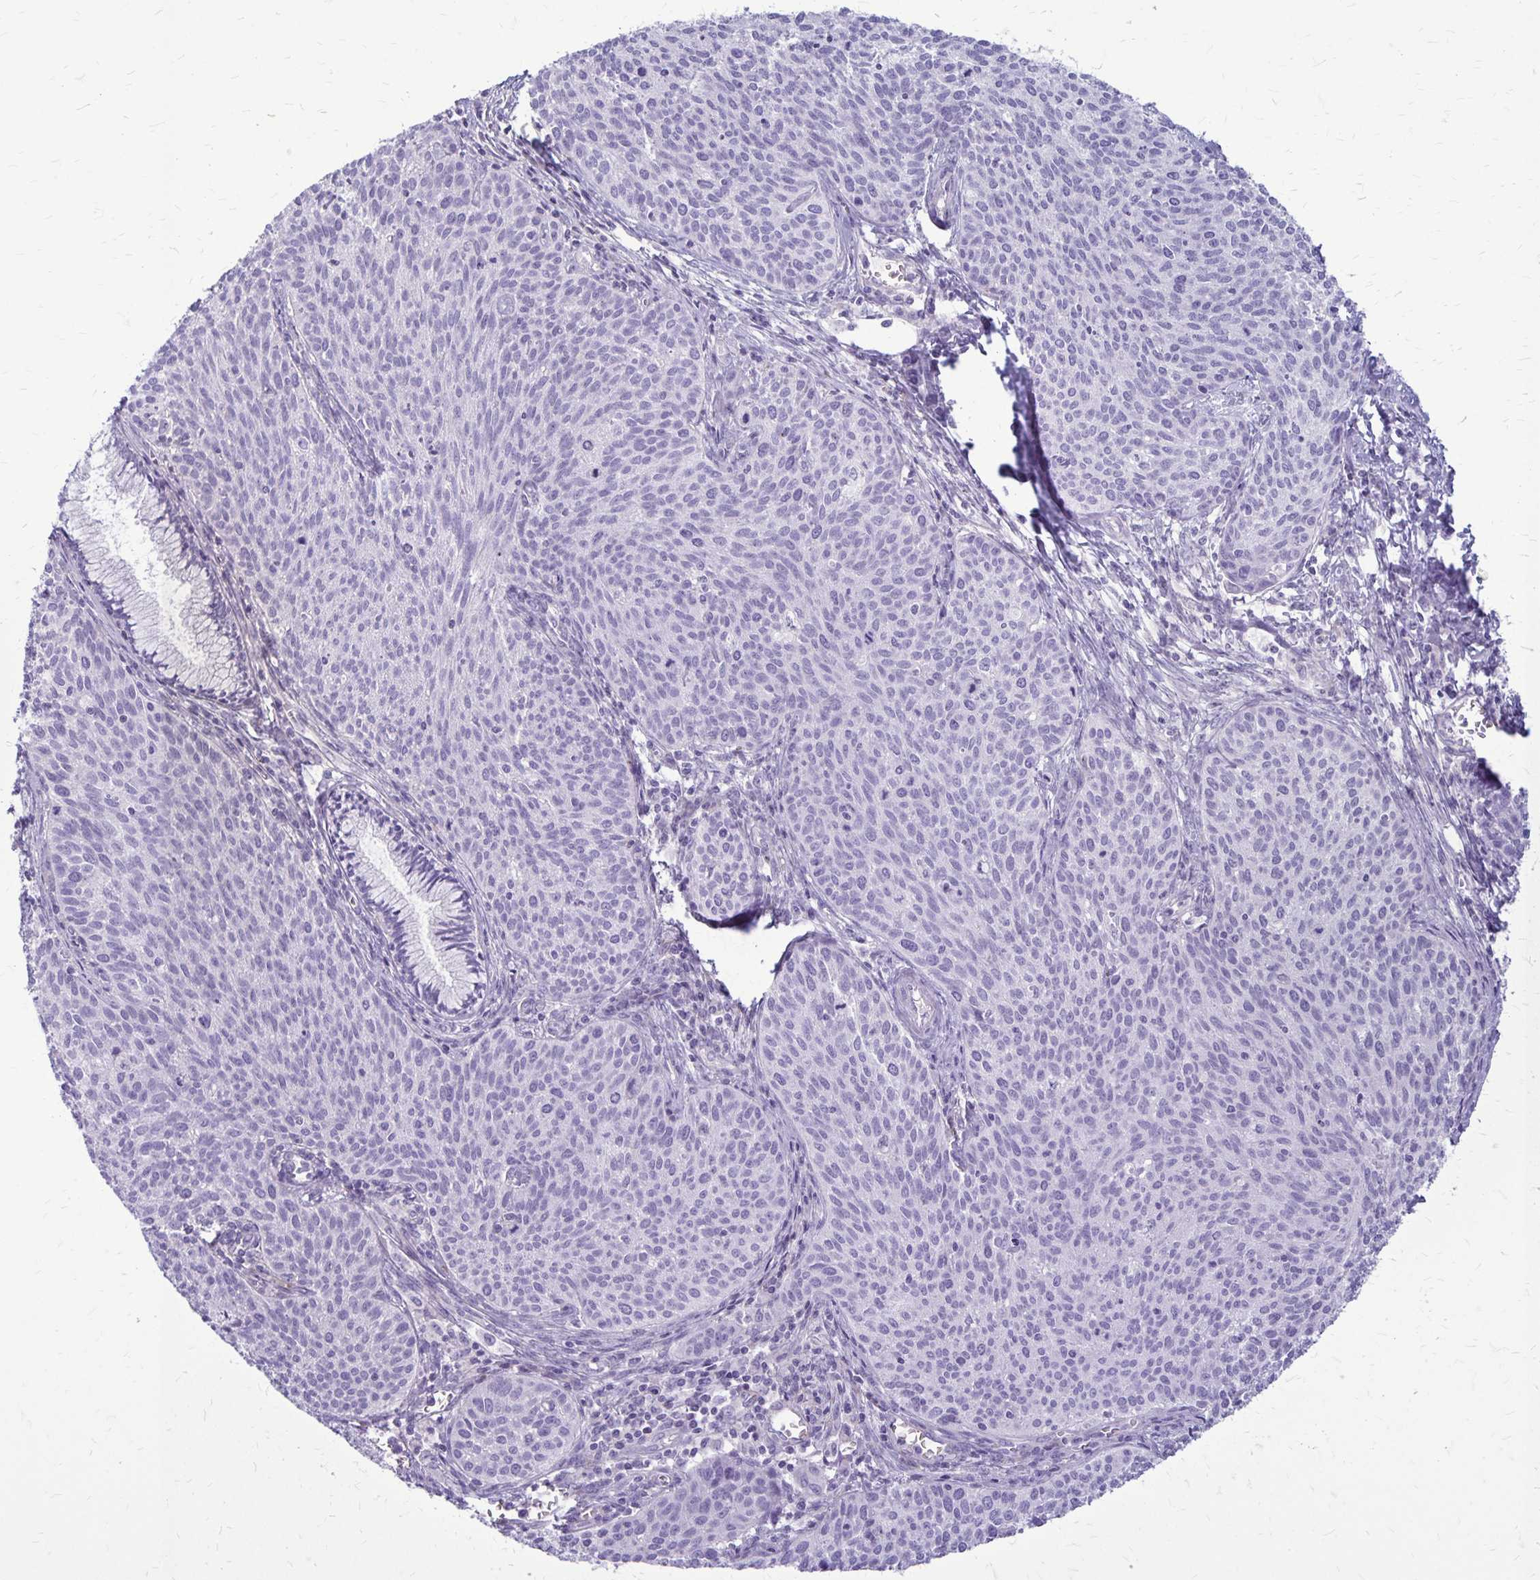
{"staining": {"intensity": "negative", "quantity": "none", "location": "none"}, "tissue": "cervical cancer", "cell_type": "Tumor cells", "image_type": "cancer", "snomed": [{"axis": "morphology", "description": "Squamous cell carcinoma, NOS"}, {"axis": "topography", "description": "Cervix"}], "caption": "DAB immunohistochemical staining of human cervical cancer (squamous cell carcinoma) displays no significant positivity in tumor cells.", "gene": "GP9", "patient": {"sex": "female", "age": 38}}